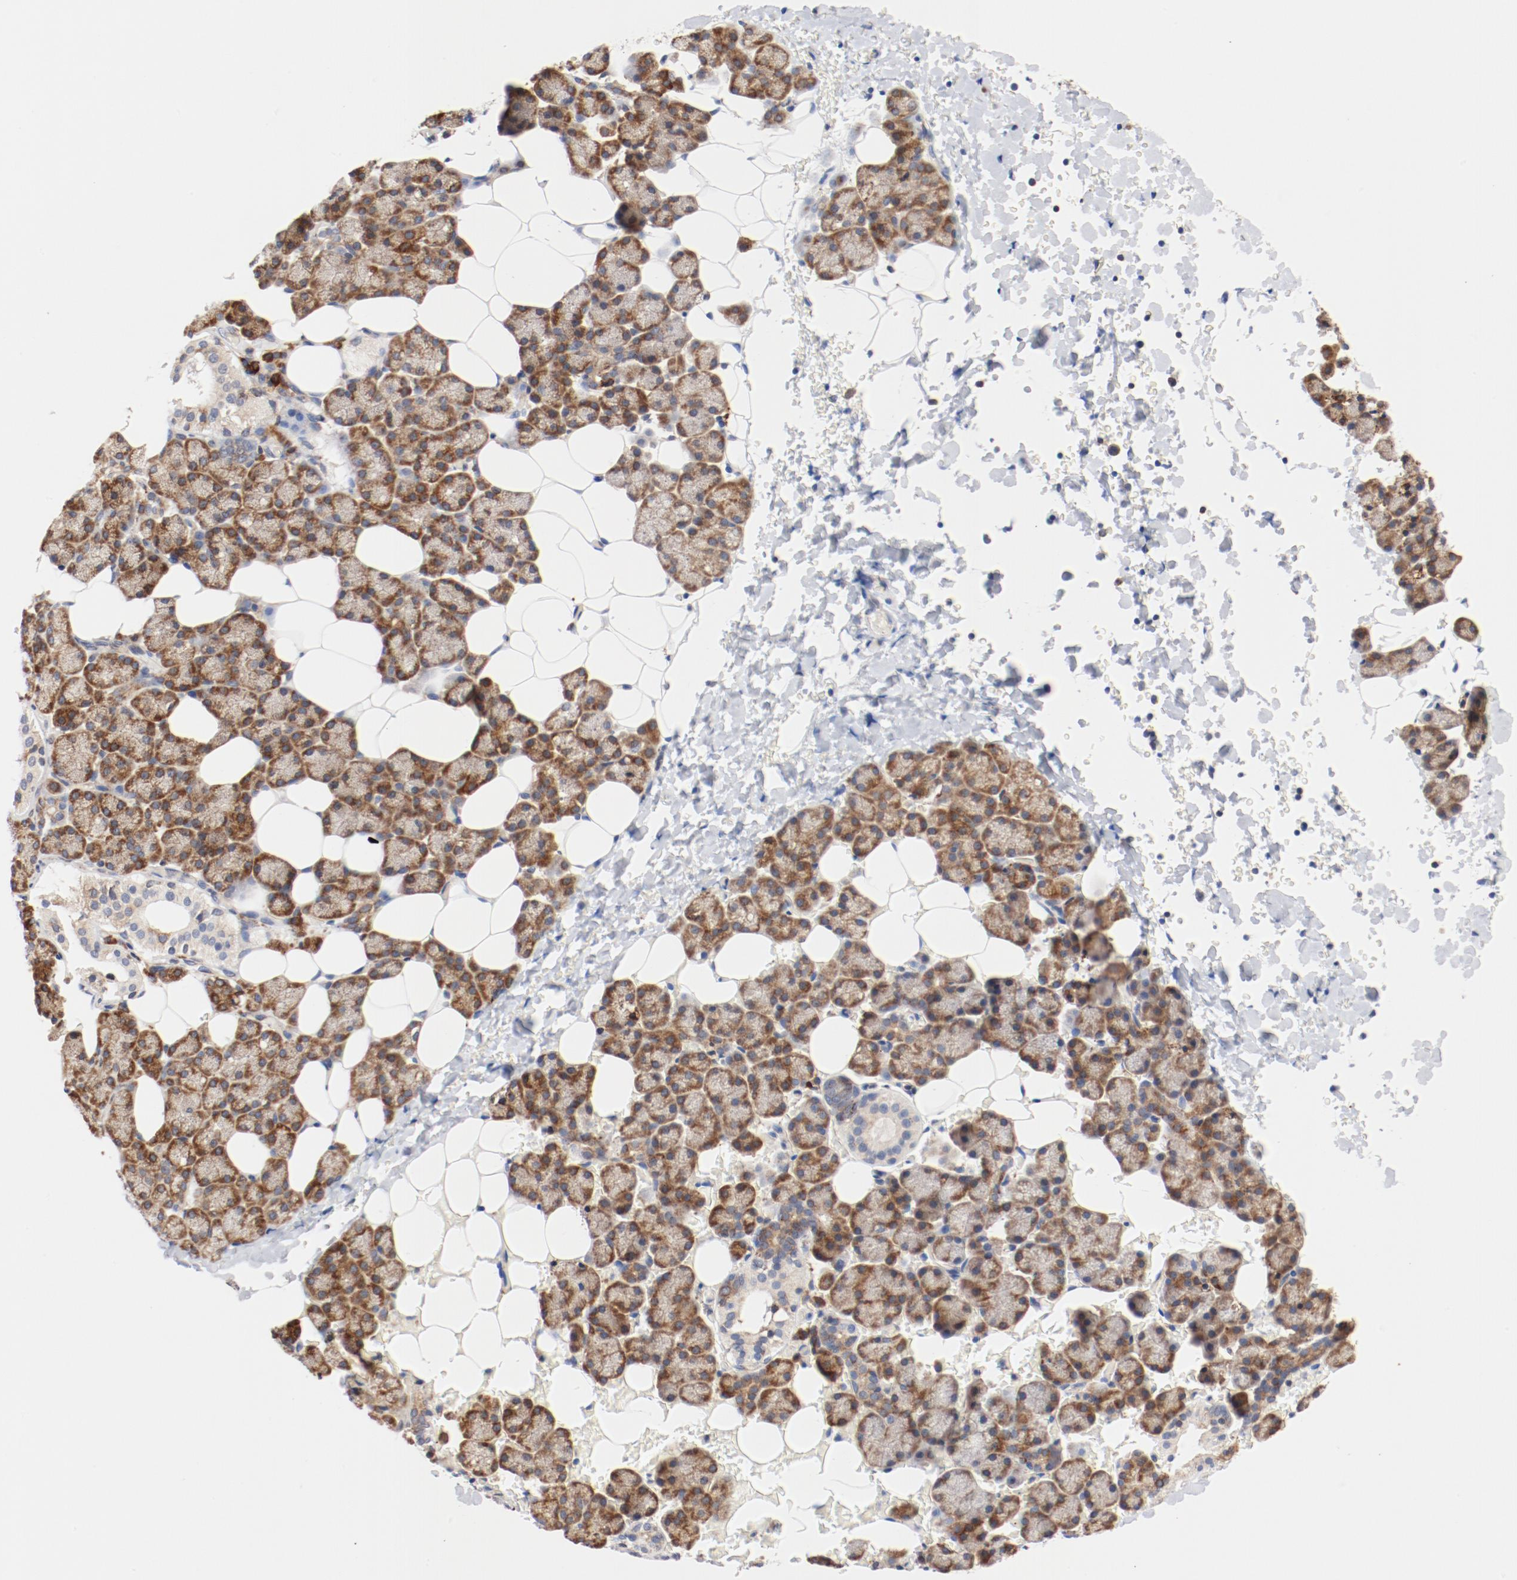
{"staining": {"intensity": "moderate", "quantity": ">75%", "location": "cytoplasmic/membranous"}, "tissue": "salivary gland", "cell_type": "Glandular cells", "image_type": "normal", "snomed": [{"axis": "morphology", "description": "Normal tissue, NOS"}, {"axis": "topography", "description": "Lymph node"}, {"axis": "topography", "description": "Salivary gland"}], "caption": "Moderate cytoplasmic/membranous protein staining is present in approximately >75% of glandular cells in salivary gland.", "gene": "PDPK1", "patient": {"sex": "male", "age": 8}}